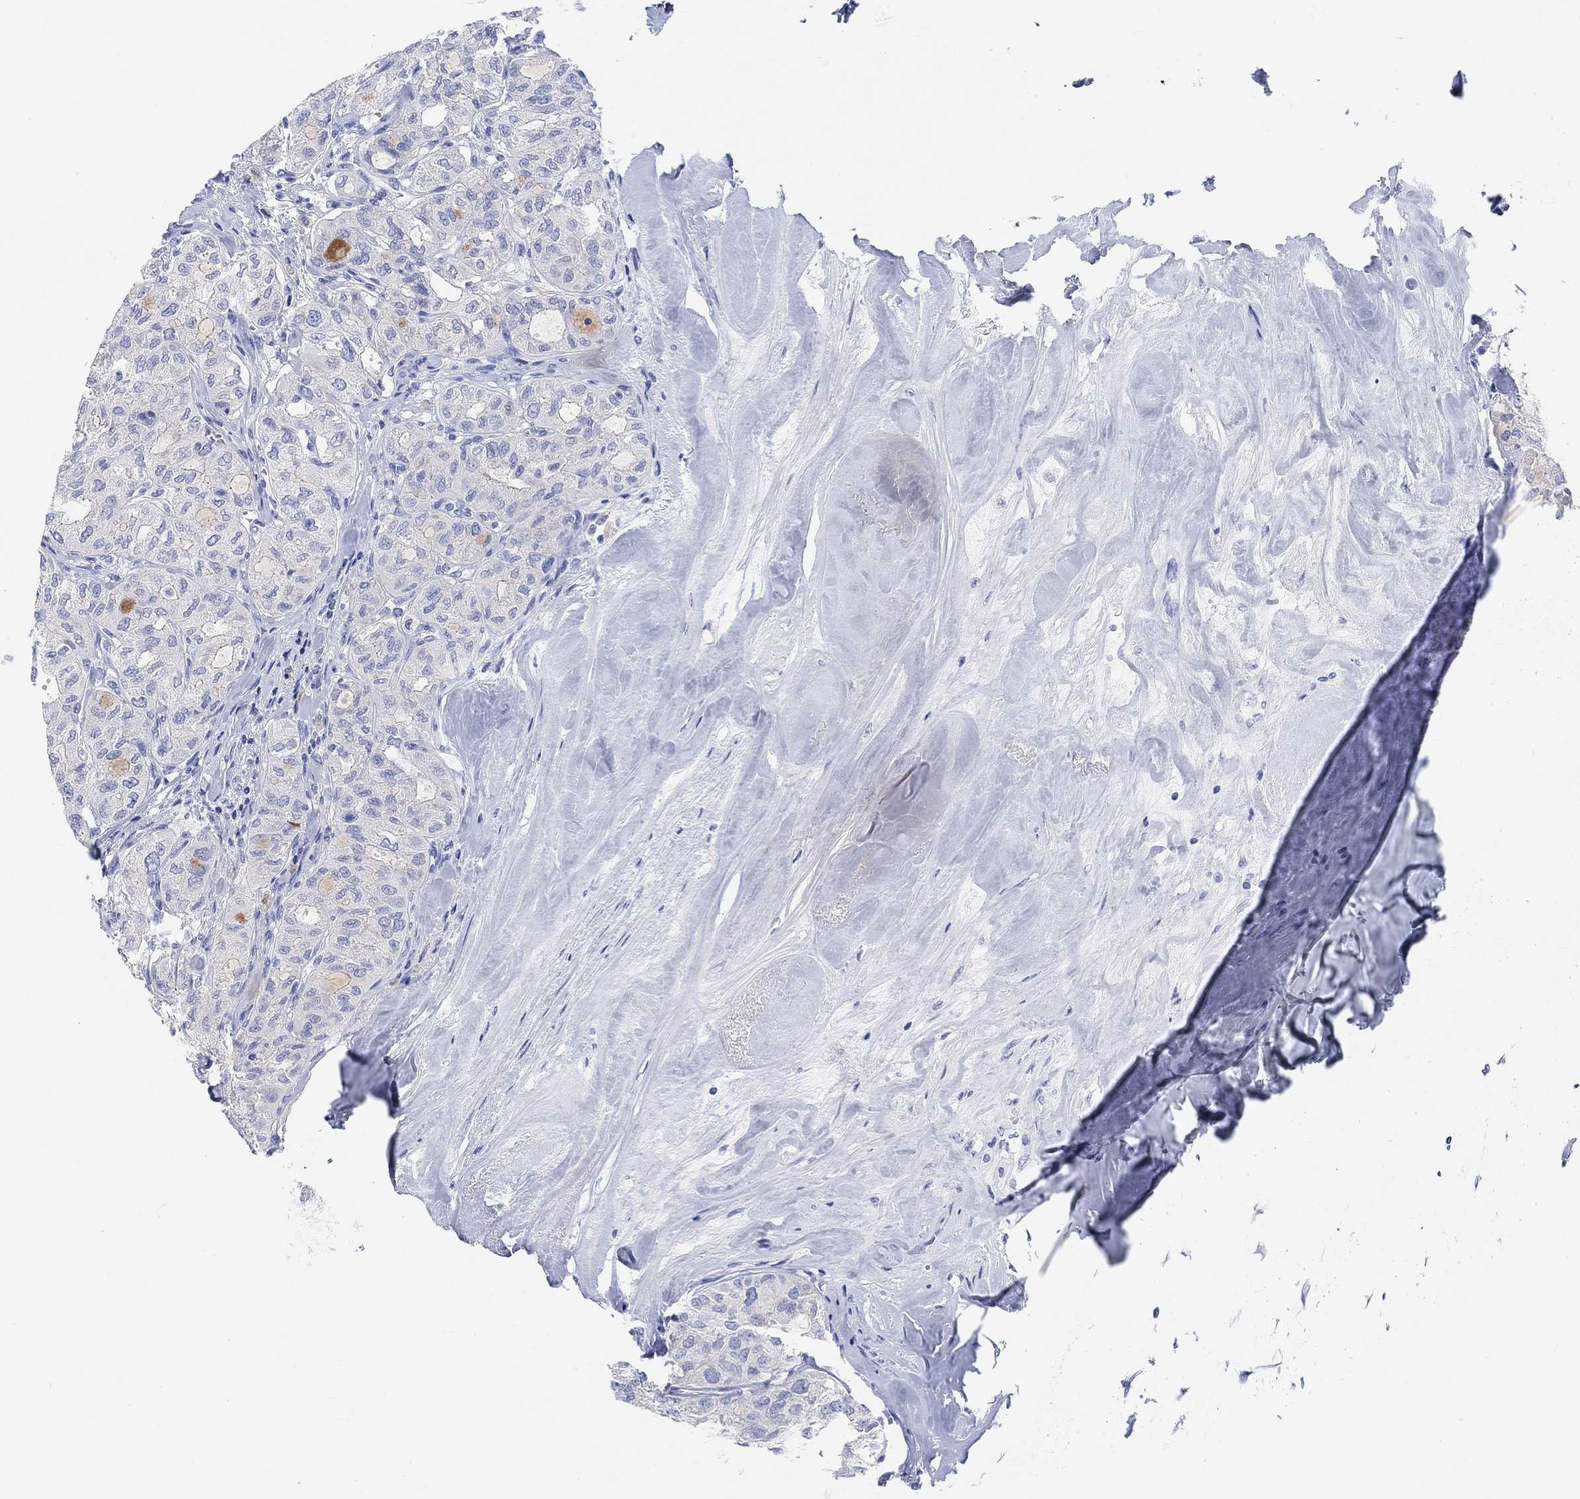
{"staining": {"intensity": "negative", "quantity": "none", "location": "none"}, "tissue": "thyroid cancer", "cell_type": "Tumor cells", "image_type": "cancer", "snomed": [{"axis": "morphology", "description": "Follicular adenoma carcinoma, NOS"}, {"axis": "topography", "description": "Thyroid gland"}], "caption": "Immunohistochemistry histopathology image of neoplastic tissue: follicular adenoma carcinoma (thyroid) stained with DAB shows no significant protein staining in tumor cells.", "gene": "XIRP2", "patient": {"sex": "male", "age": 75}}